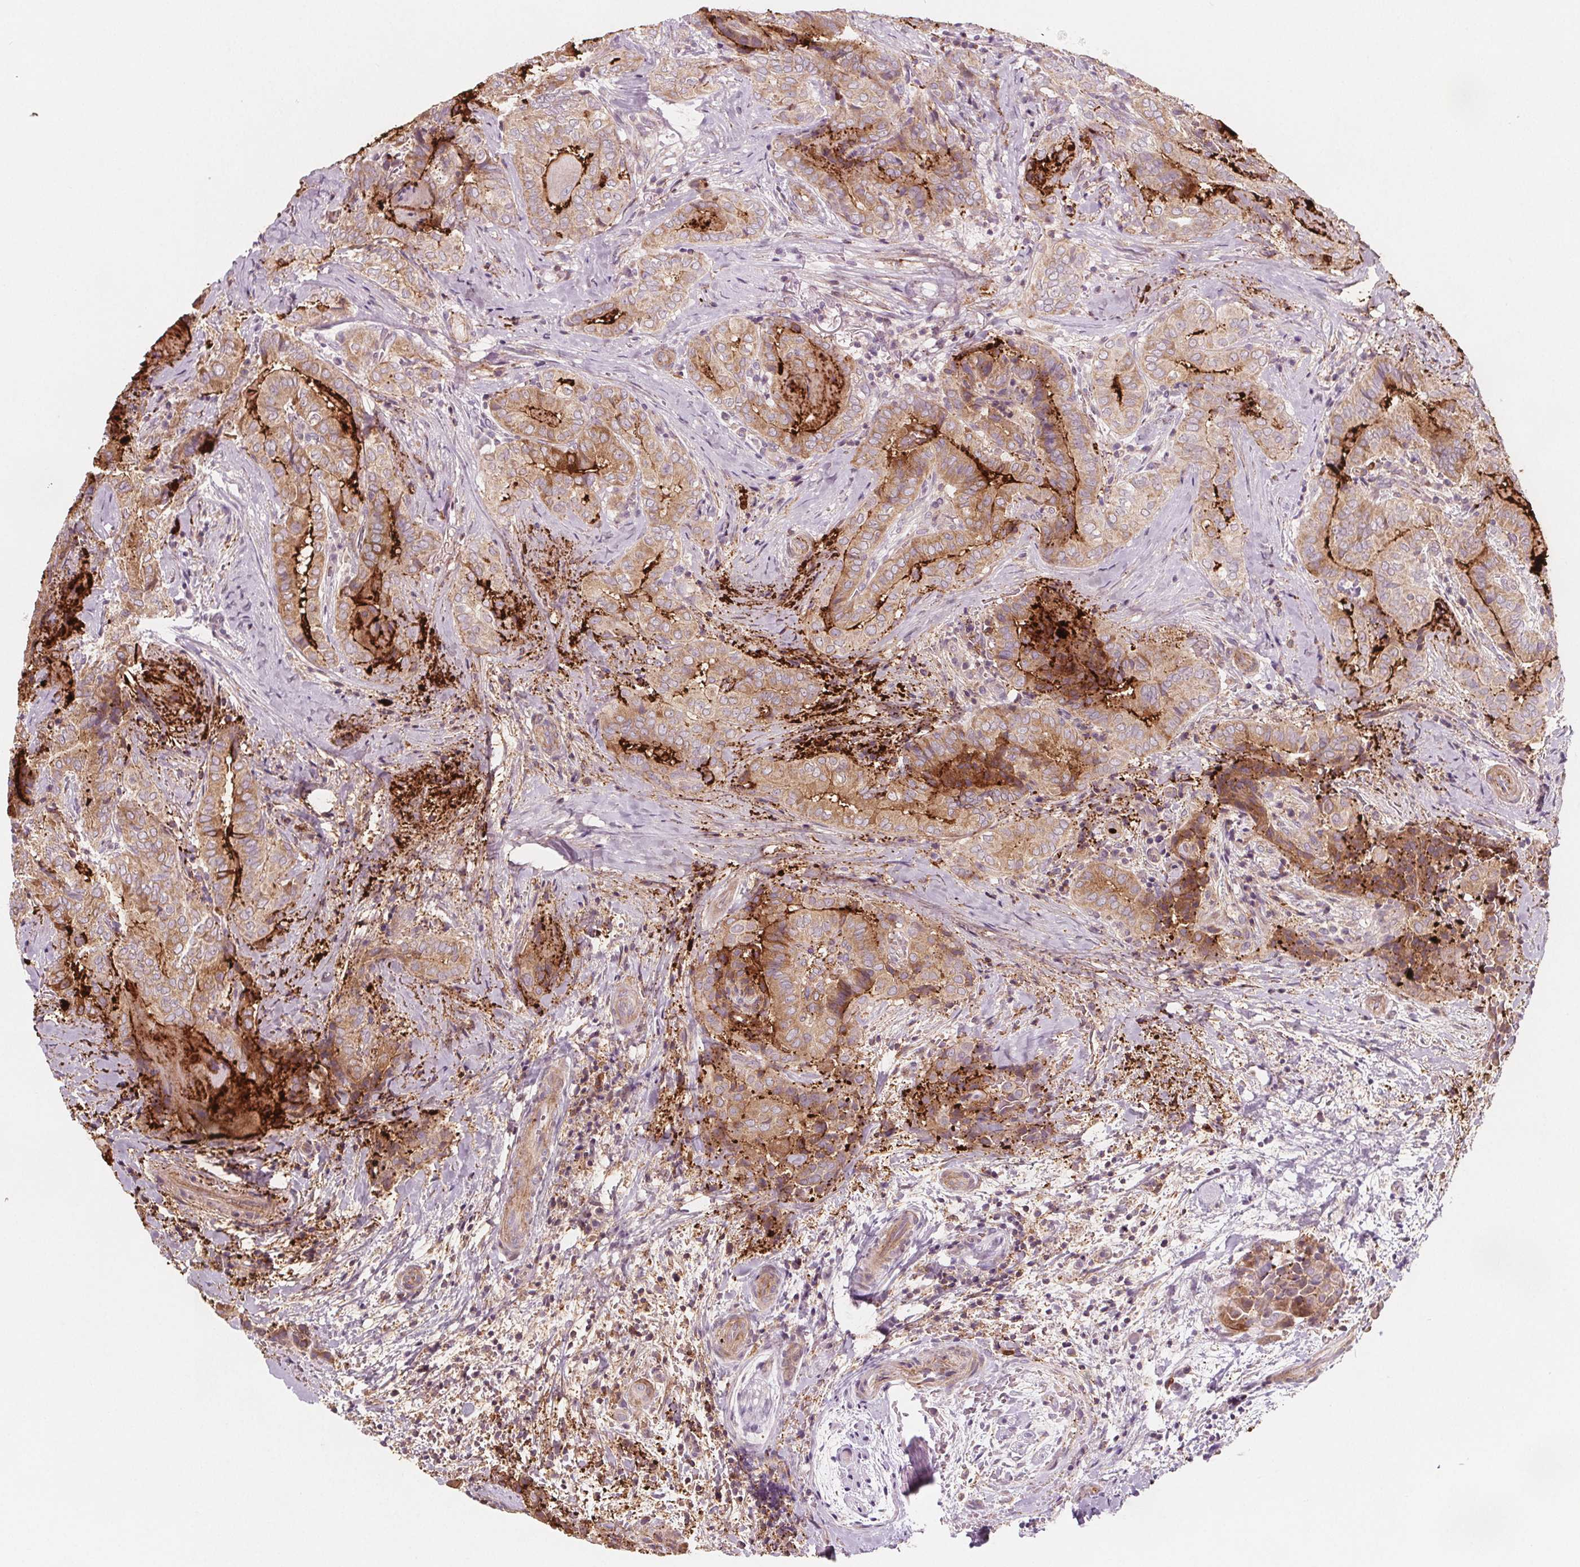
{"staining": {"intensity": "moderate", "quantity": ">75%", "location": "cytoplasmic/membranous"}, "tissue": "thyroid cancer", "cell_type": "Tumor cells", "image_type": "cancer", "snomed": [{"axis": "morphology", "description": "Papillary adenocarcinoma, NOS"}, {"axis": "topography", "description": "Thyroid gland"}], "caption": "High-magnification brightfield microscopy of thyroid cancer (papillary adenocarcinoma) stained with DAB (3,3'-diaminobenzidine) (brown) and counterstained with hematoxylin (blue). tumor cells exhibit moderate cytoplasmic/membranous expression is identified in about>75% of cells.", "gene": "ADAM33", "patient": {"sex": "female", "age": 61}}